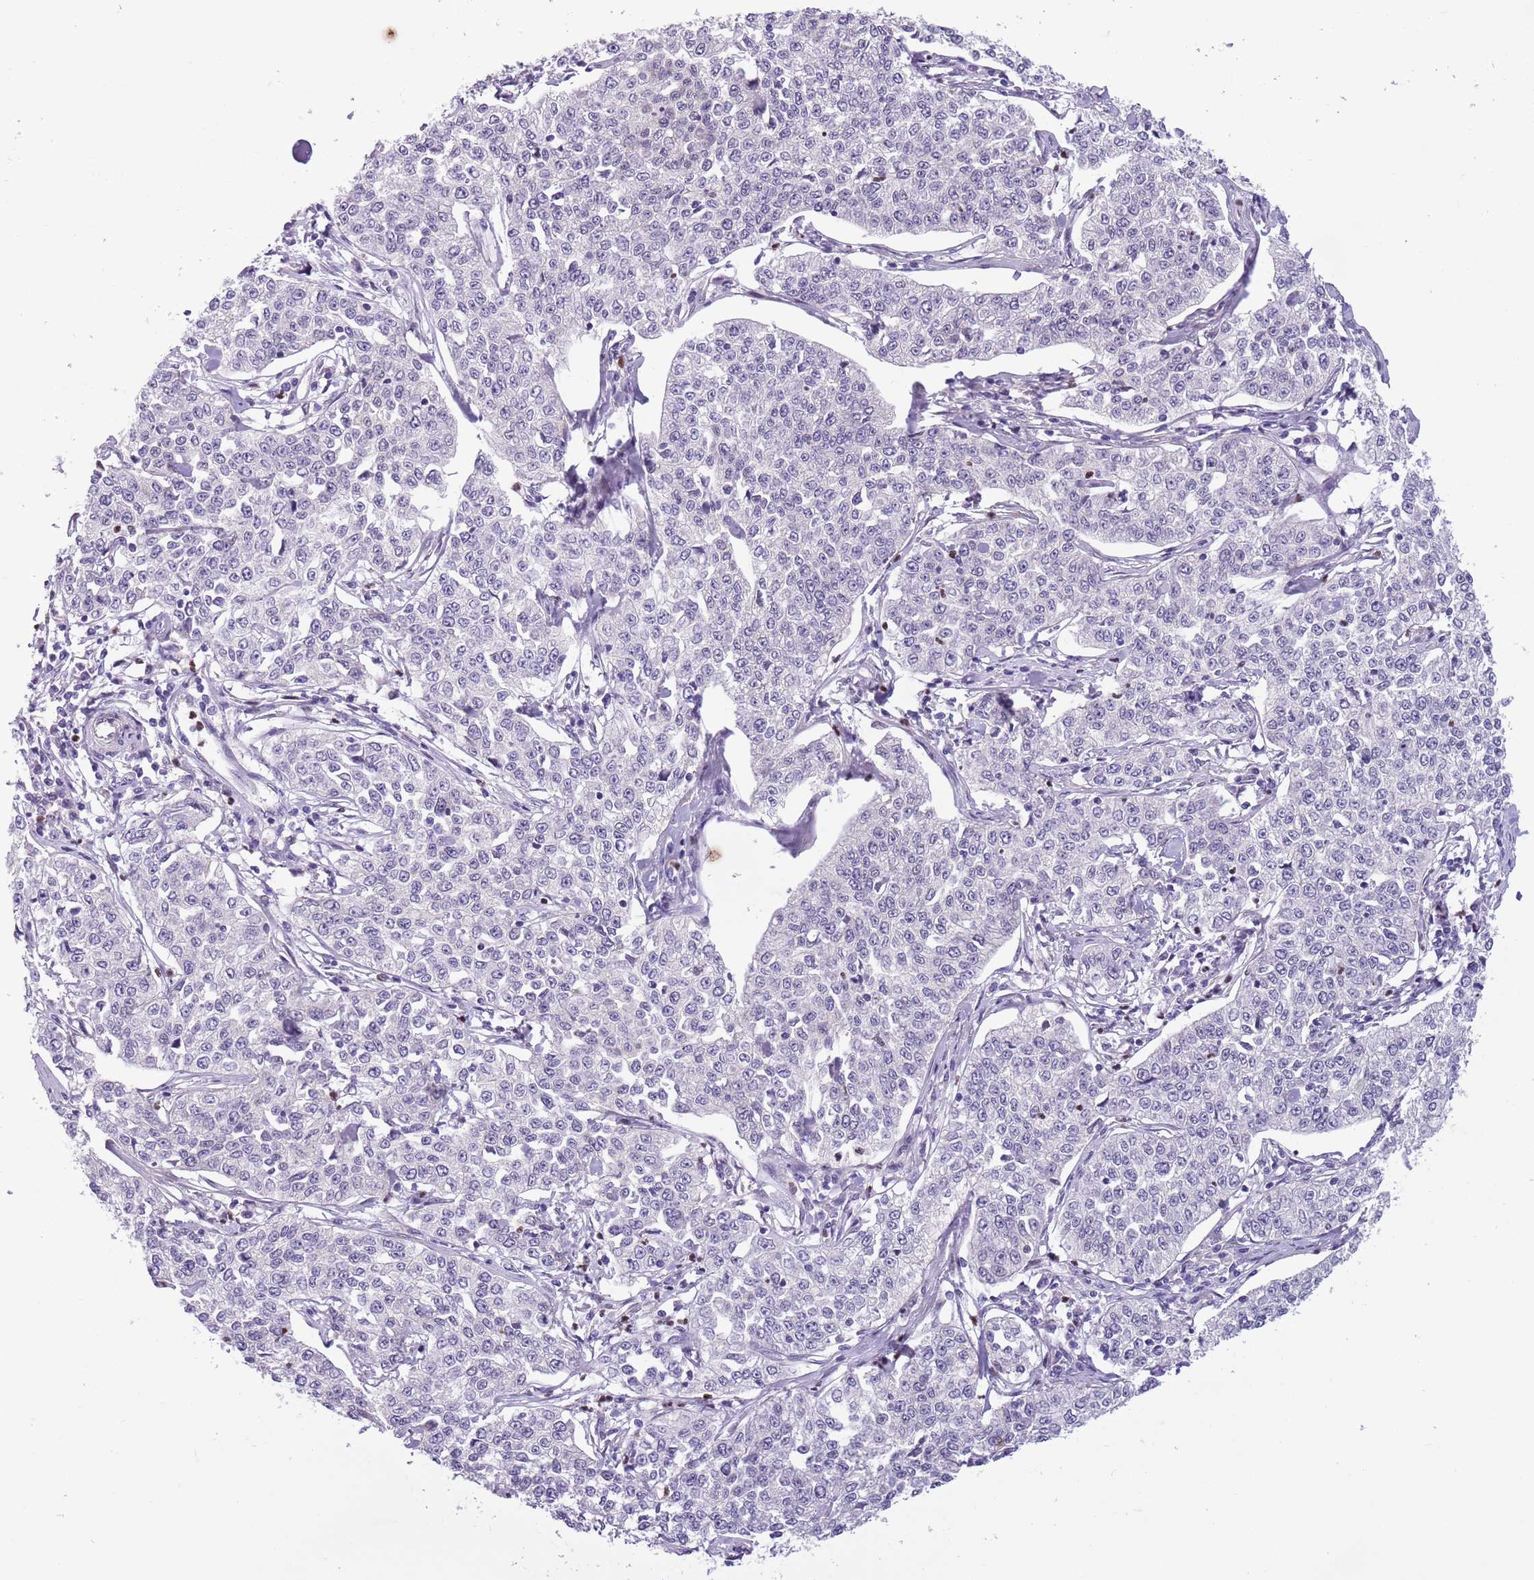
{"staining": {"intensity": "negative", "quantity": "none", "location": "none"}, "tissue": "cervical cancer", "cell_type": "Tumor cells", "image_type": "cancer", "snomed": [{"axis": "morphology", "description": "Squamous cell carcinoma, NOS"}, {"axis": "topography", "description": "Cervix"}], "caption": "An immunohistochemistry image of cervical squamous cell carcinoma is shown. There is no staining in tumor cells of cervical squamous cell carcinoma.", "gene": "ADCY7", "patient": {"sex": "female", "age": 35}}